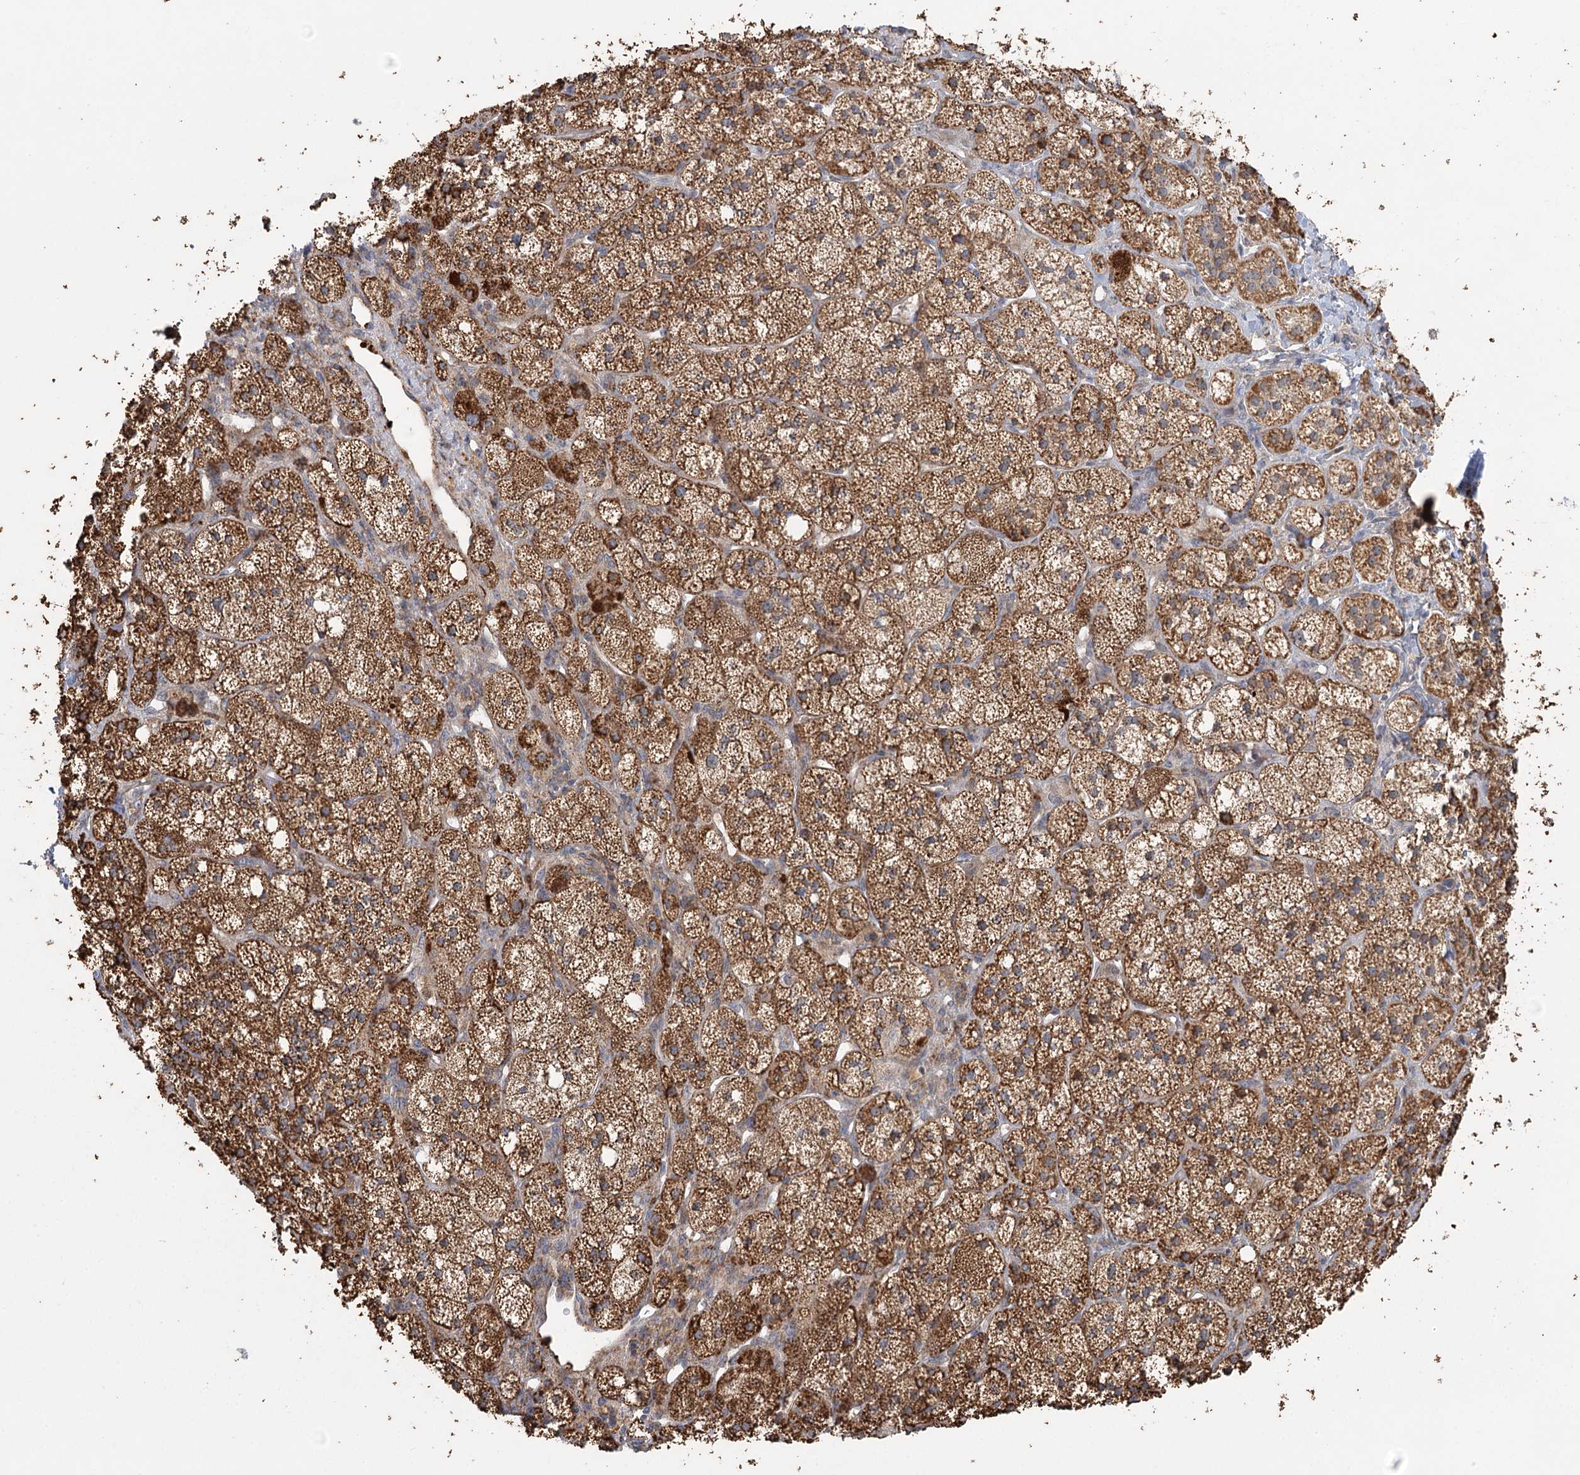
{"staining": {"intensity": "strong", "quantity": ">75%", "location": "cytoplasmic/membranous"}, "tissue": "adrenal gland", "cell_type": "Glandular cells", "image_type": "normal", "snomed": [{"axis": "morphology", "description": "Normal tissue, NOS"}, {"axis": "topography", "description": "Adrenal gland"}], "caption": "Adrenal gland stained with a brown dye reveals strong cytoplasmic/membranous positive expression in about >75% of glandular cells.", "gene": "ENSG00000273217", "patient": {"sex": "male", "age": 61}}